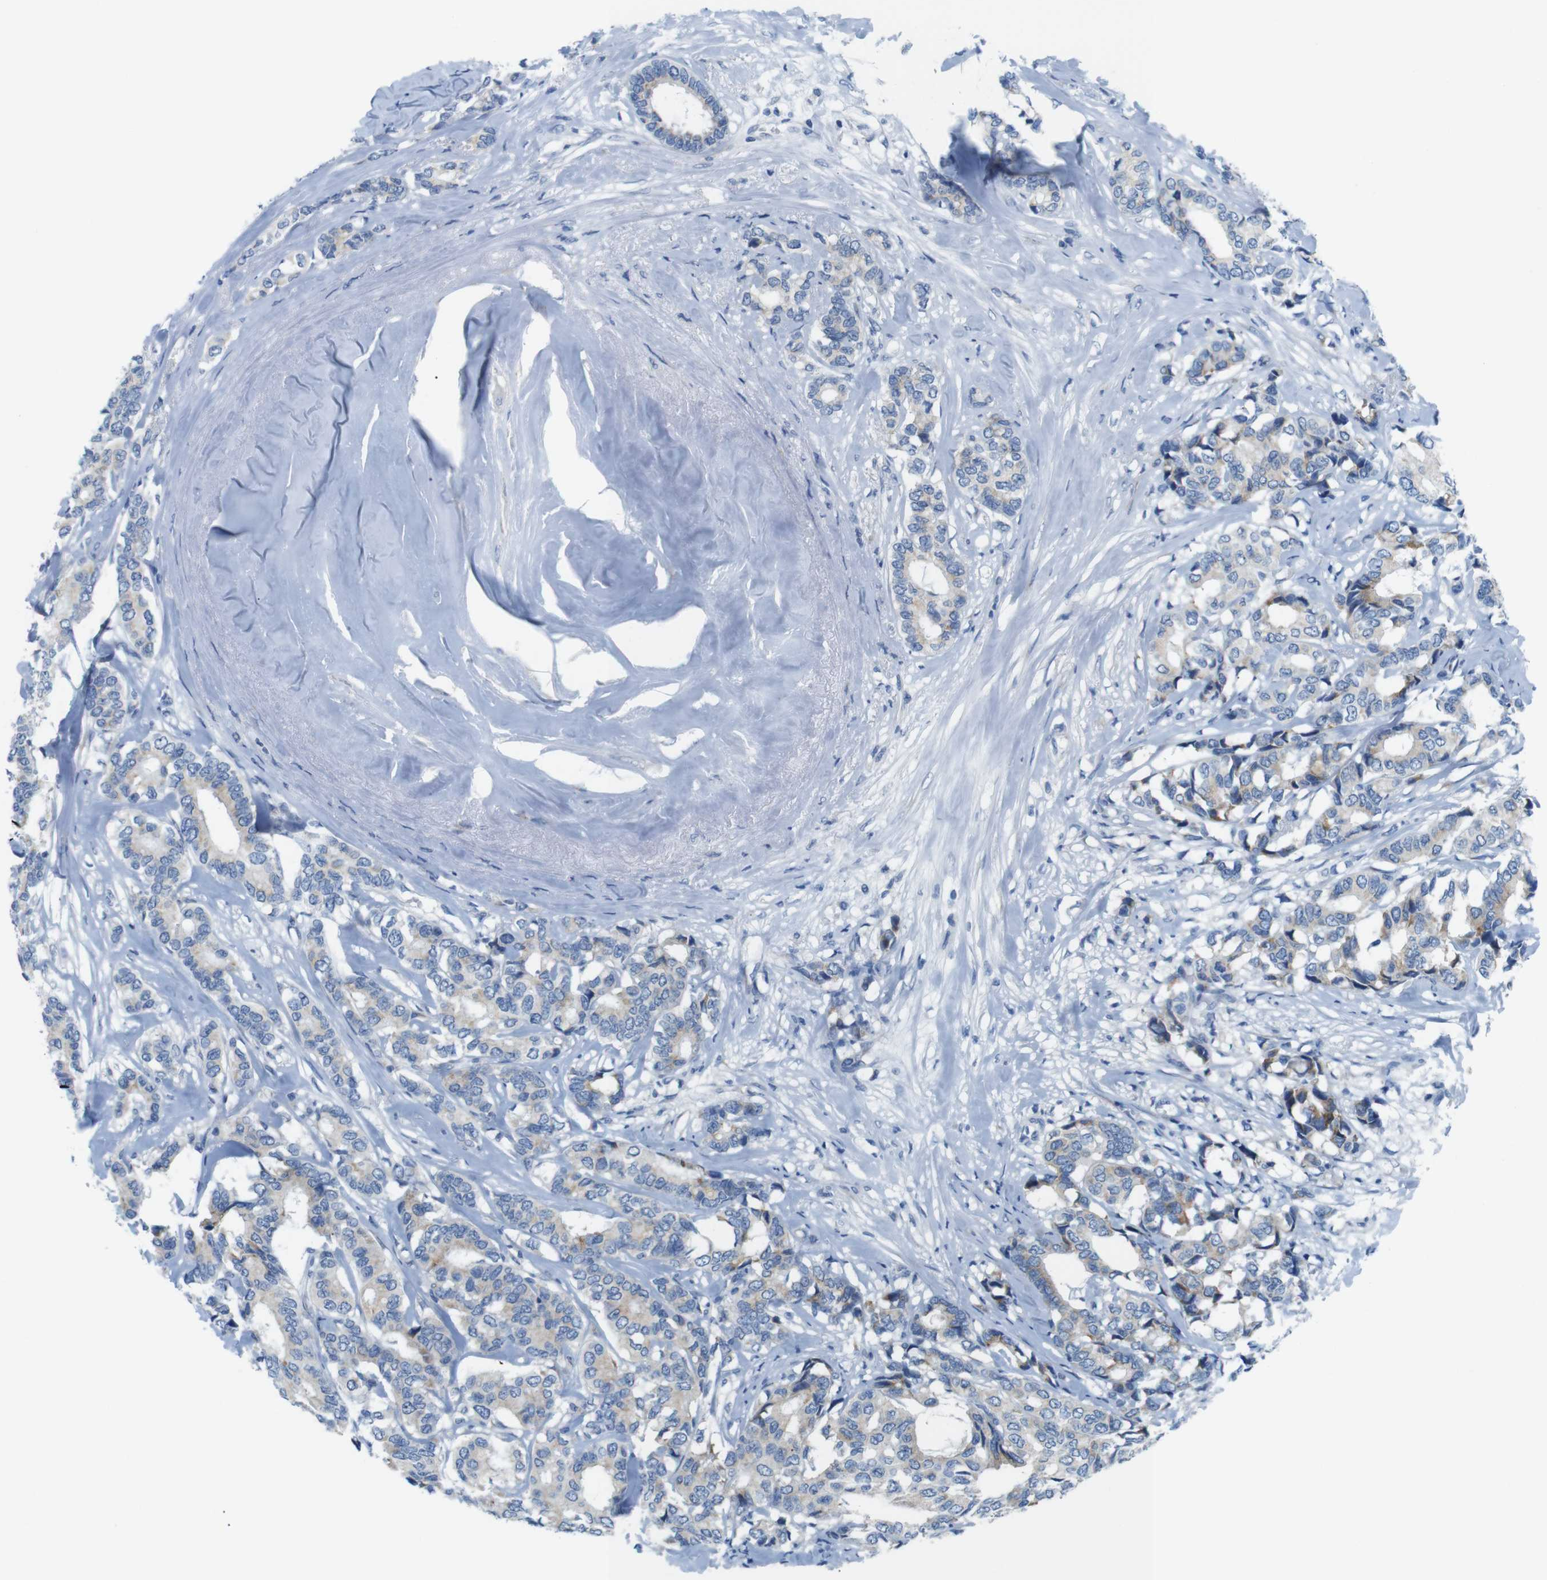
{"staining": {"intensity": "moderate", "quantity": "<25%", "location": "cytoplasmic/membranous"}, "tissue": "breast cancer", "cell_type": "Tumor cells", "image_type": "cancer", "snomed": [{"axis": "morphology", "description": "Duct carcinoma"}, {"axis": "topography", "description": "Breast"}], "caption": "The immunohistochemical stain shows moderate cytoplasmic/membranous positivity in tumor cells of breast cancer tissue.", "gene": "GOLGA2", "patient": {"sex": "female", "age": 87}}